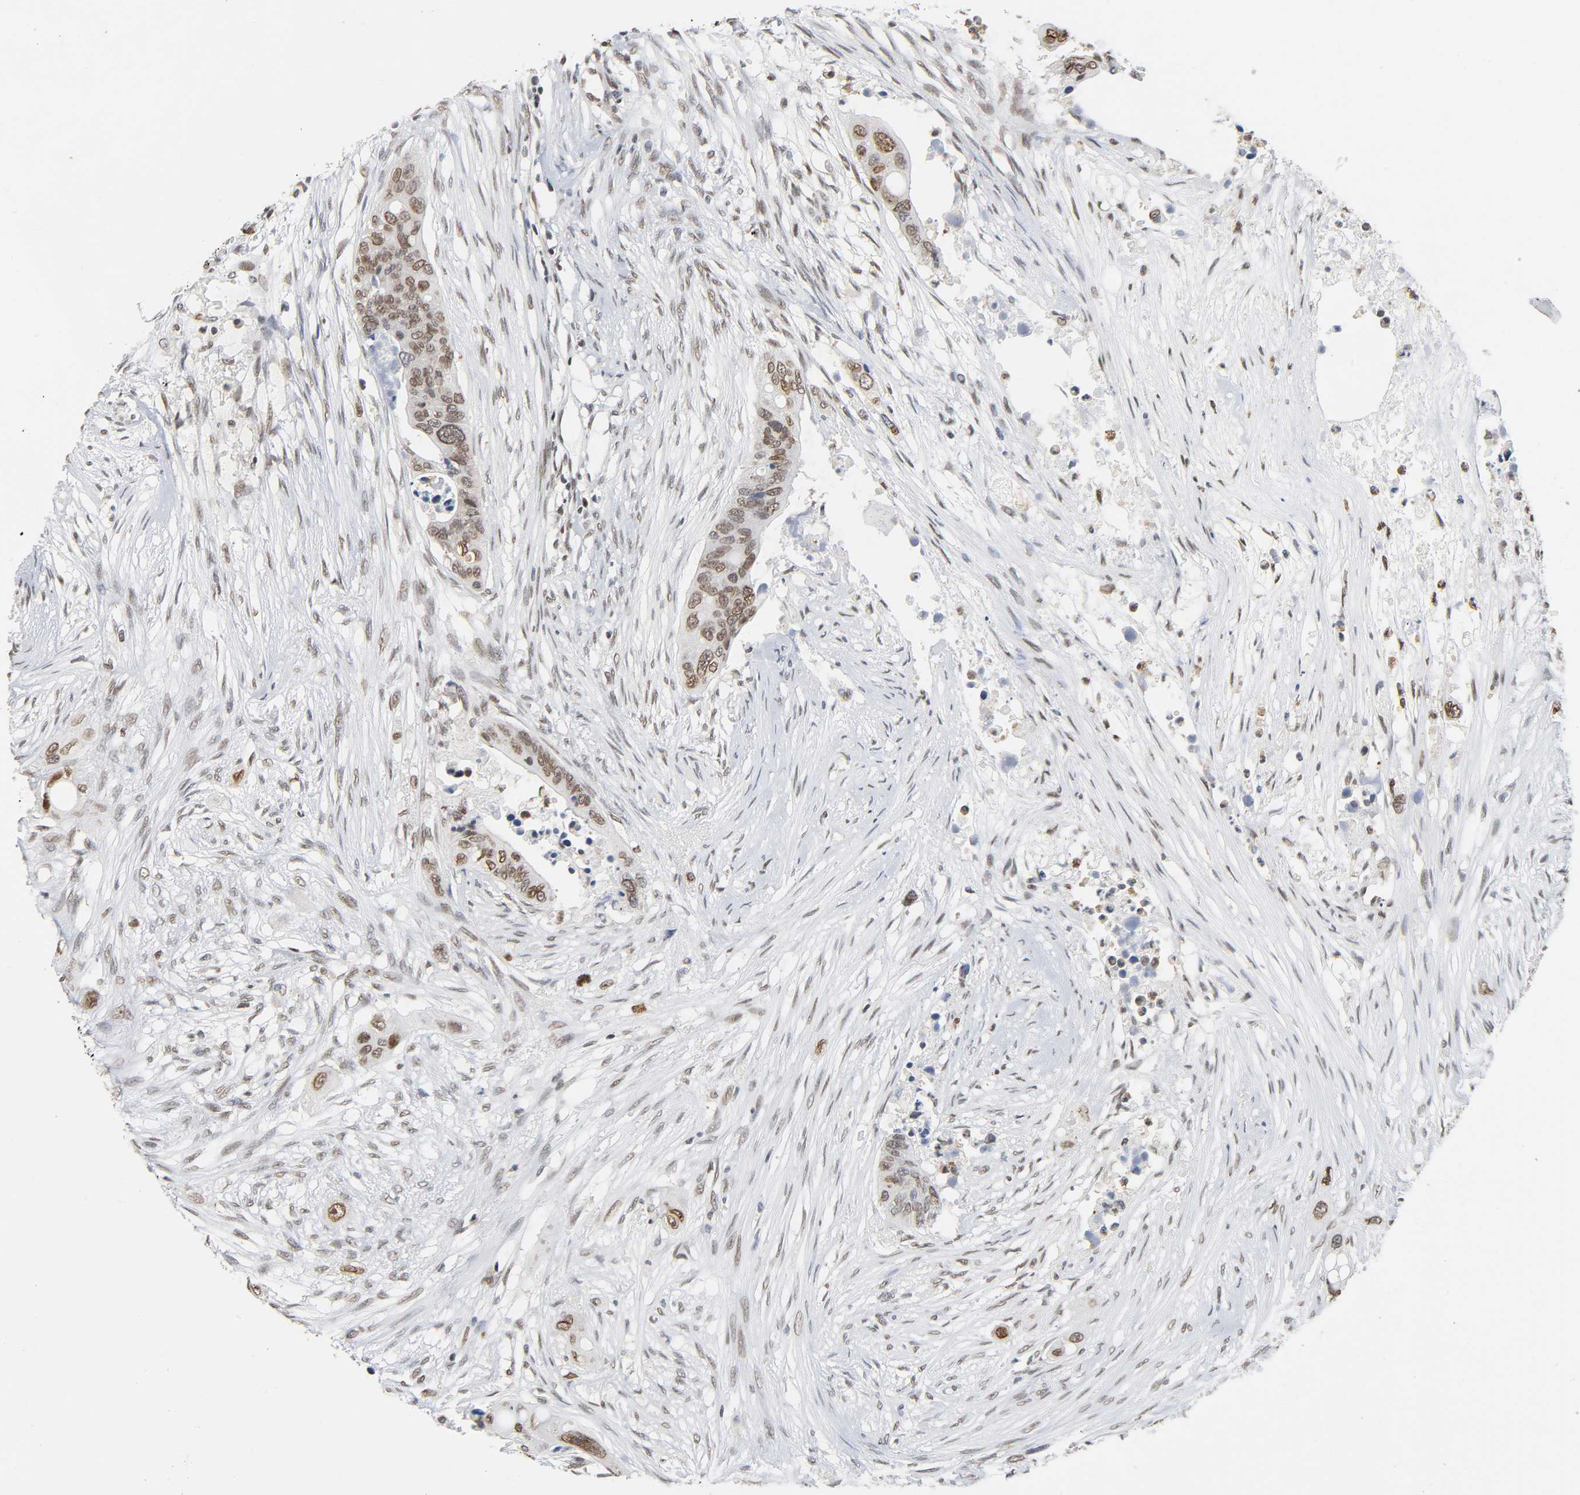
{"staining": {"intensity": "moderate", "quantity": ">75%", "location": "nuclear"}, "tissue": "colorectal cancer", "cell_type": "Tumor cells", "image_type": "cancer", "snomed": [{"axis": "morphology", "description": "Adenocarcinoma, NOS"}, {"axis": "topography", "description": "Colon"}], "caption": "Immunohistochemical staining of colorectal adenocarcinoma shows medium levels of moderate nuclear protein positivity in approximately >75% of tumor cells.", "gene": "SUMO1", "patient": {"sex": "female", "age": 57}}